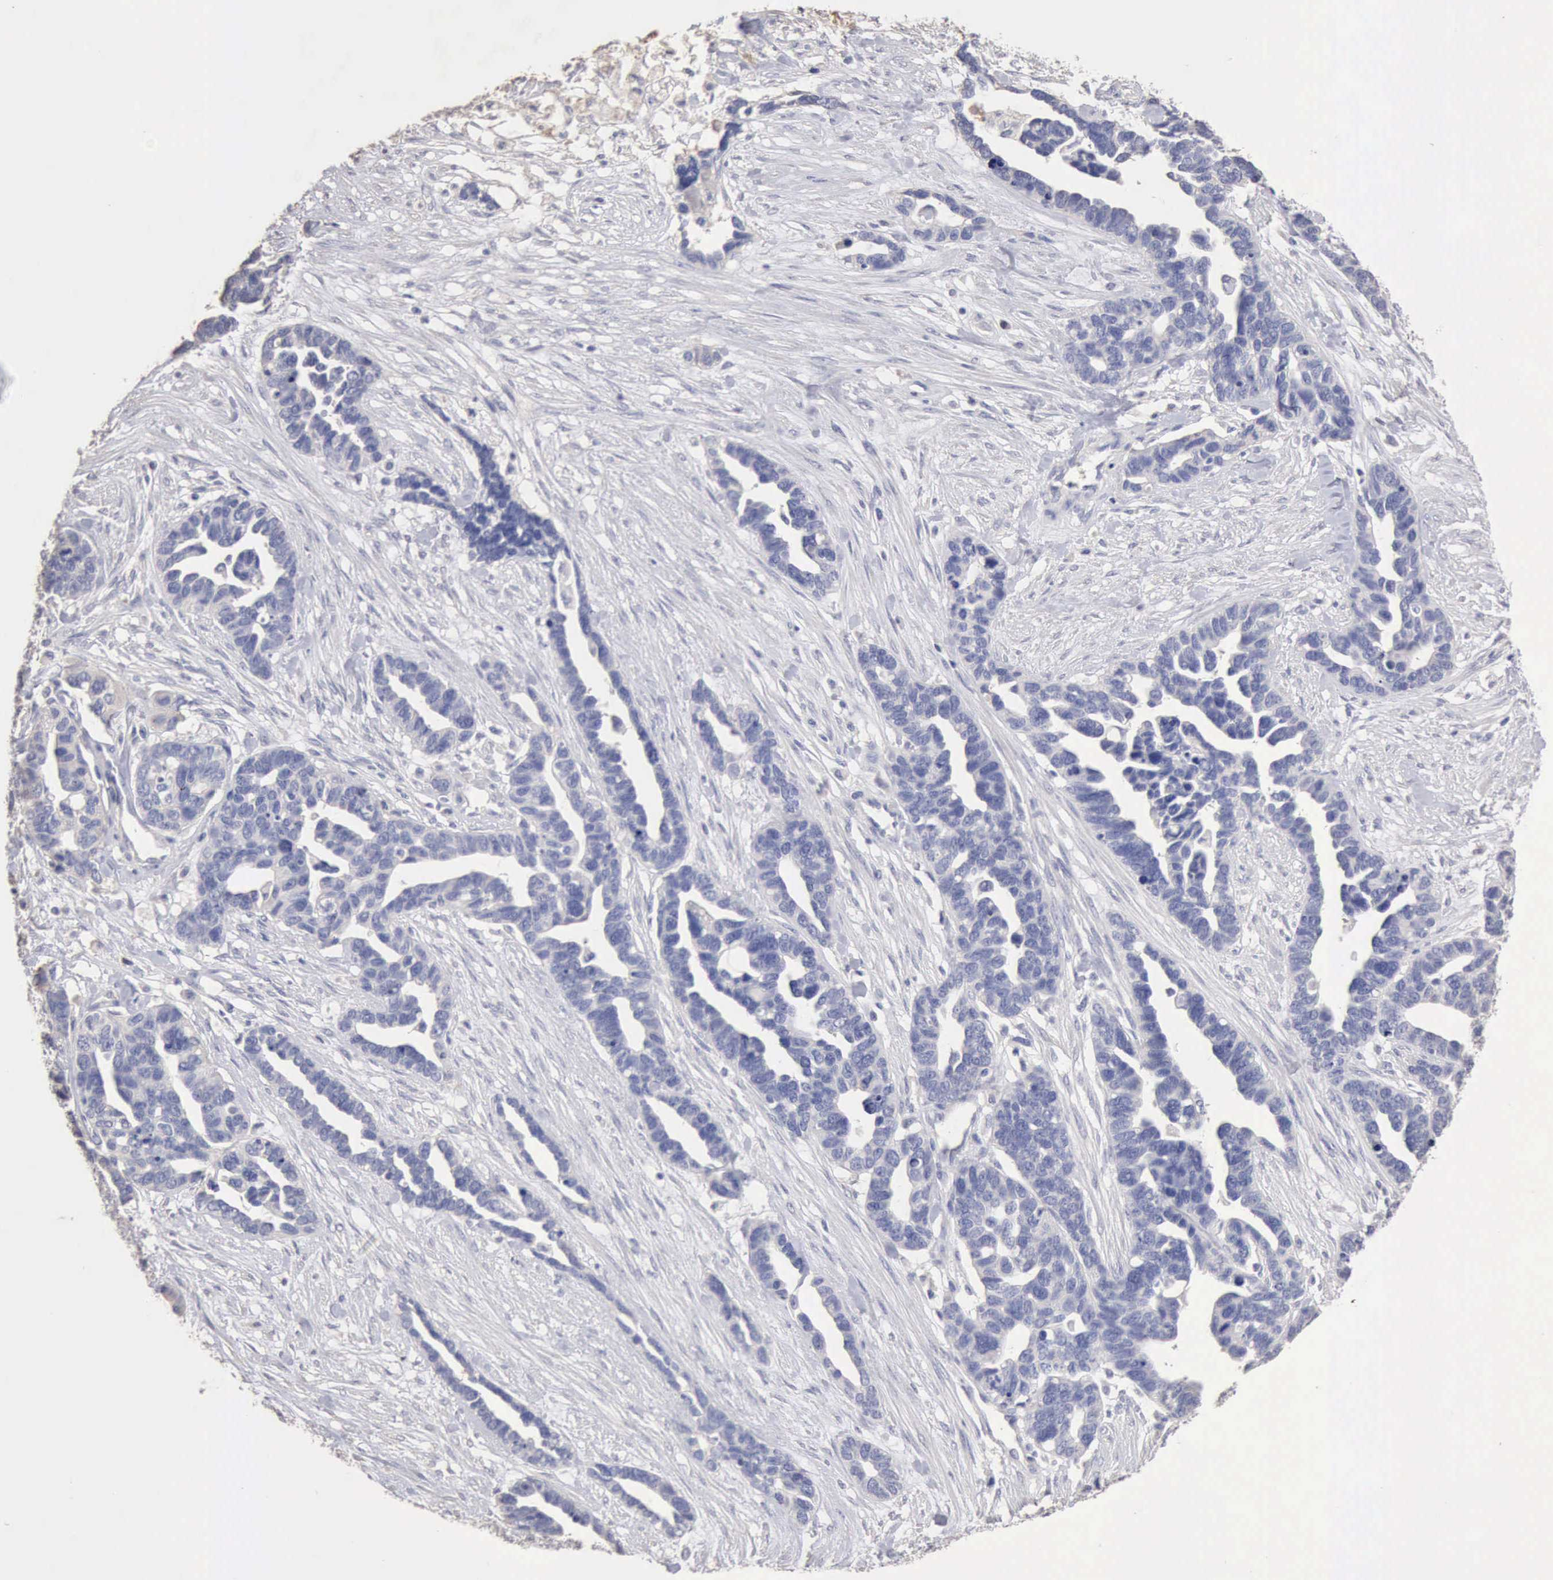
{"staining": {"intensity": "negative", "quantity": "none", "location": "none"}, "tissue": "ovarian cancer", "cell_type": "Tumor cells", "image_type": "cancer", "snomed": [{"axis": "morphology", "description": "Cystadenocarcinoma, serous, NOS"}, {"axis": "topography", "description": "Ovary"}], "caption": "A micrograph of ovarian serous cystadenocarcinoma stained for a protein shows no brown staining in tumor cells.", "gene": "KRT6B", "patient": {"sex": "female", "age": 54}}